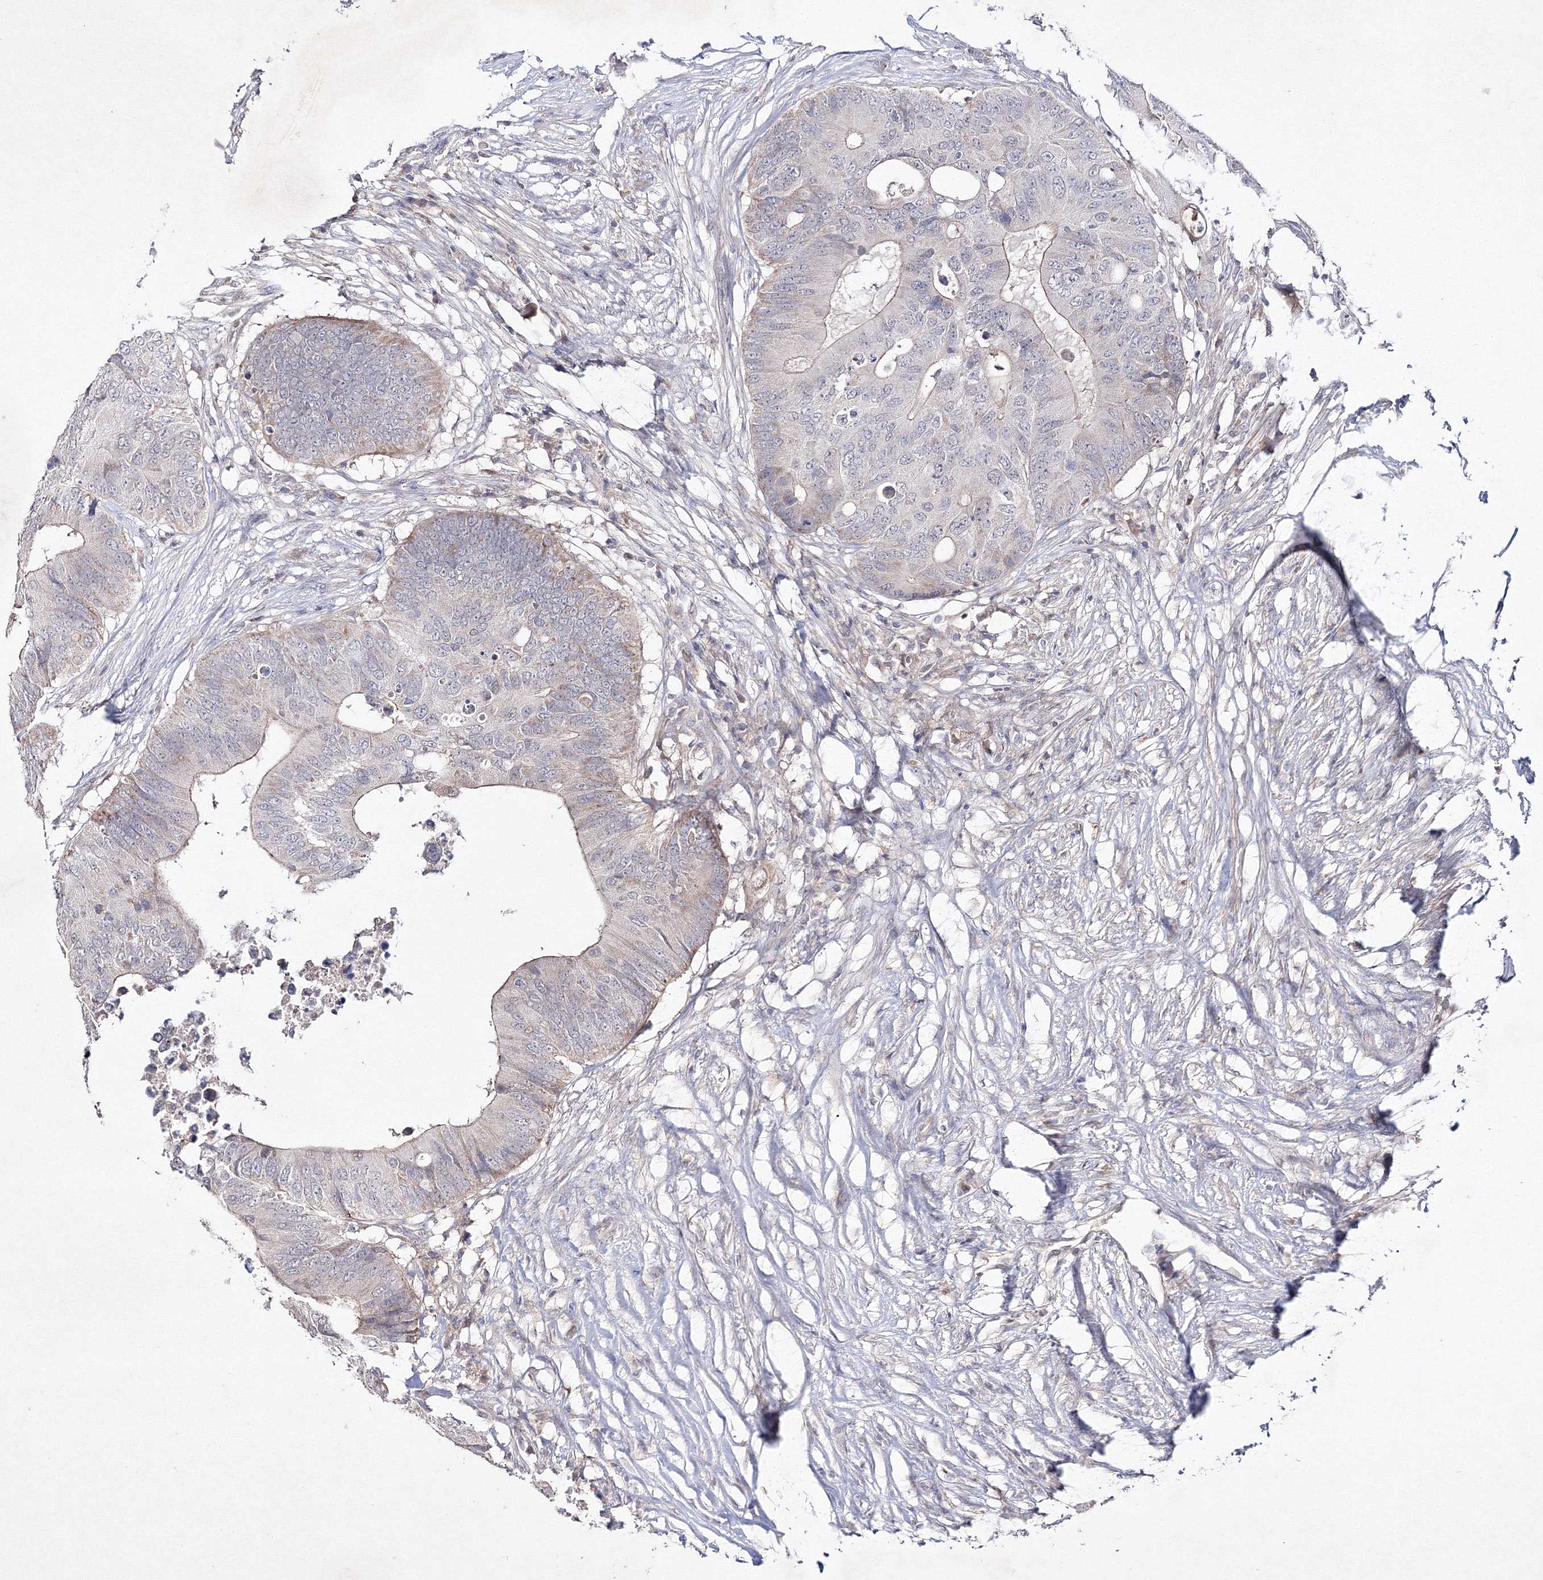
{"staining": {"intensity": "weak", "quantity": "<25%", "location": "cytoplasmic/membranous"}, "tissue": "colorectal cancer", "cell_type": "Tumor cells", "image_type": "cancer", "snomed": [{"axis": "morphology", "description": "Adenocarcinoma, NOS"}, {"axis": "topography", "description": "Colon"}], "caption": "Tumor cells are negative for protein expression in human adenocarcinoma (colorectal).", "gene": "NEU4", "patient": {"sex": "male", "age": 71}}